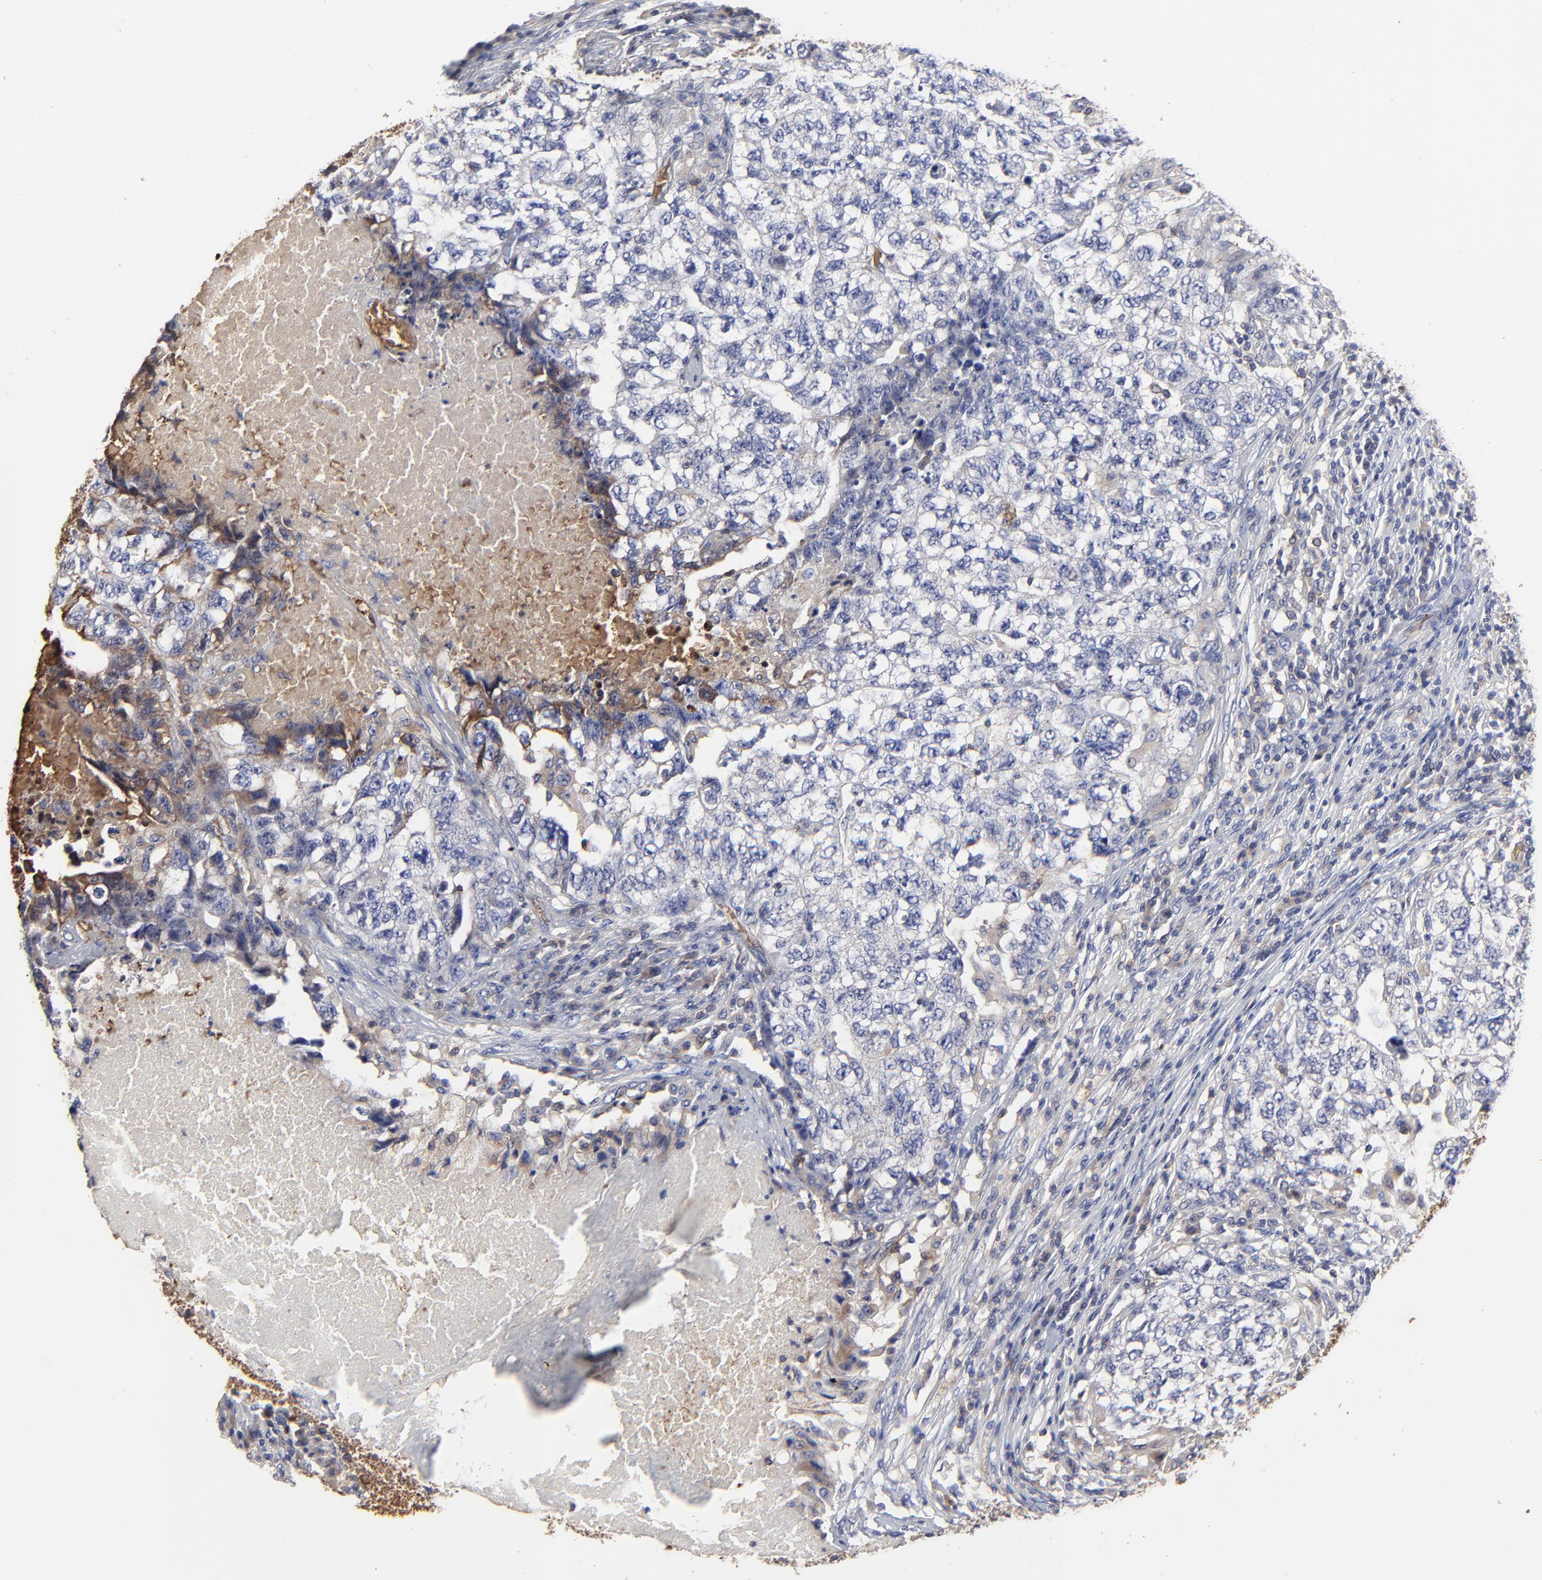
{"staining": {"intensity": "negative", "quantity": "none", "location": "none"}, "tissue": "testis cancer", "cell_type": "Tumor cells", "image_type": "cancer", "snomed": [{"axis": "morphology", "description": "Carcinoma, Embryonal, NOS"}, {"axis": "topography", "description": "Testis"}], "caption": "Immunohistochemistry histopathology image of neoplastic tissue: human testis embryonal carcinoma stained with DAB (3,3'-diaminobenzidine) reveals no significant protein staining in tumor cells.", "gene": "PAG1", "patient": {"sex": "male", "age": 21}}